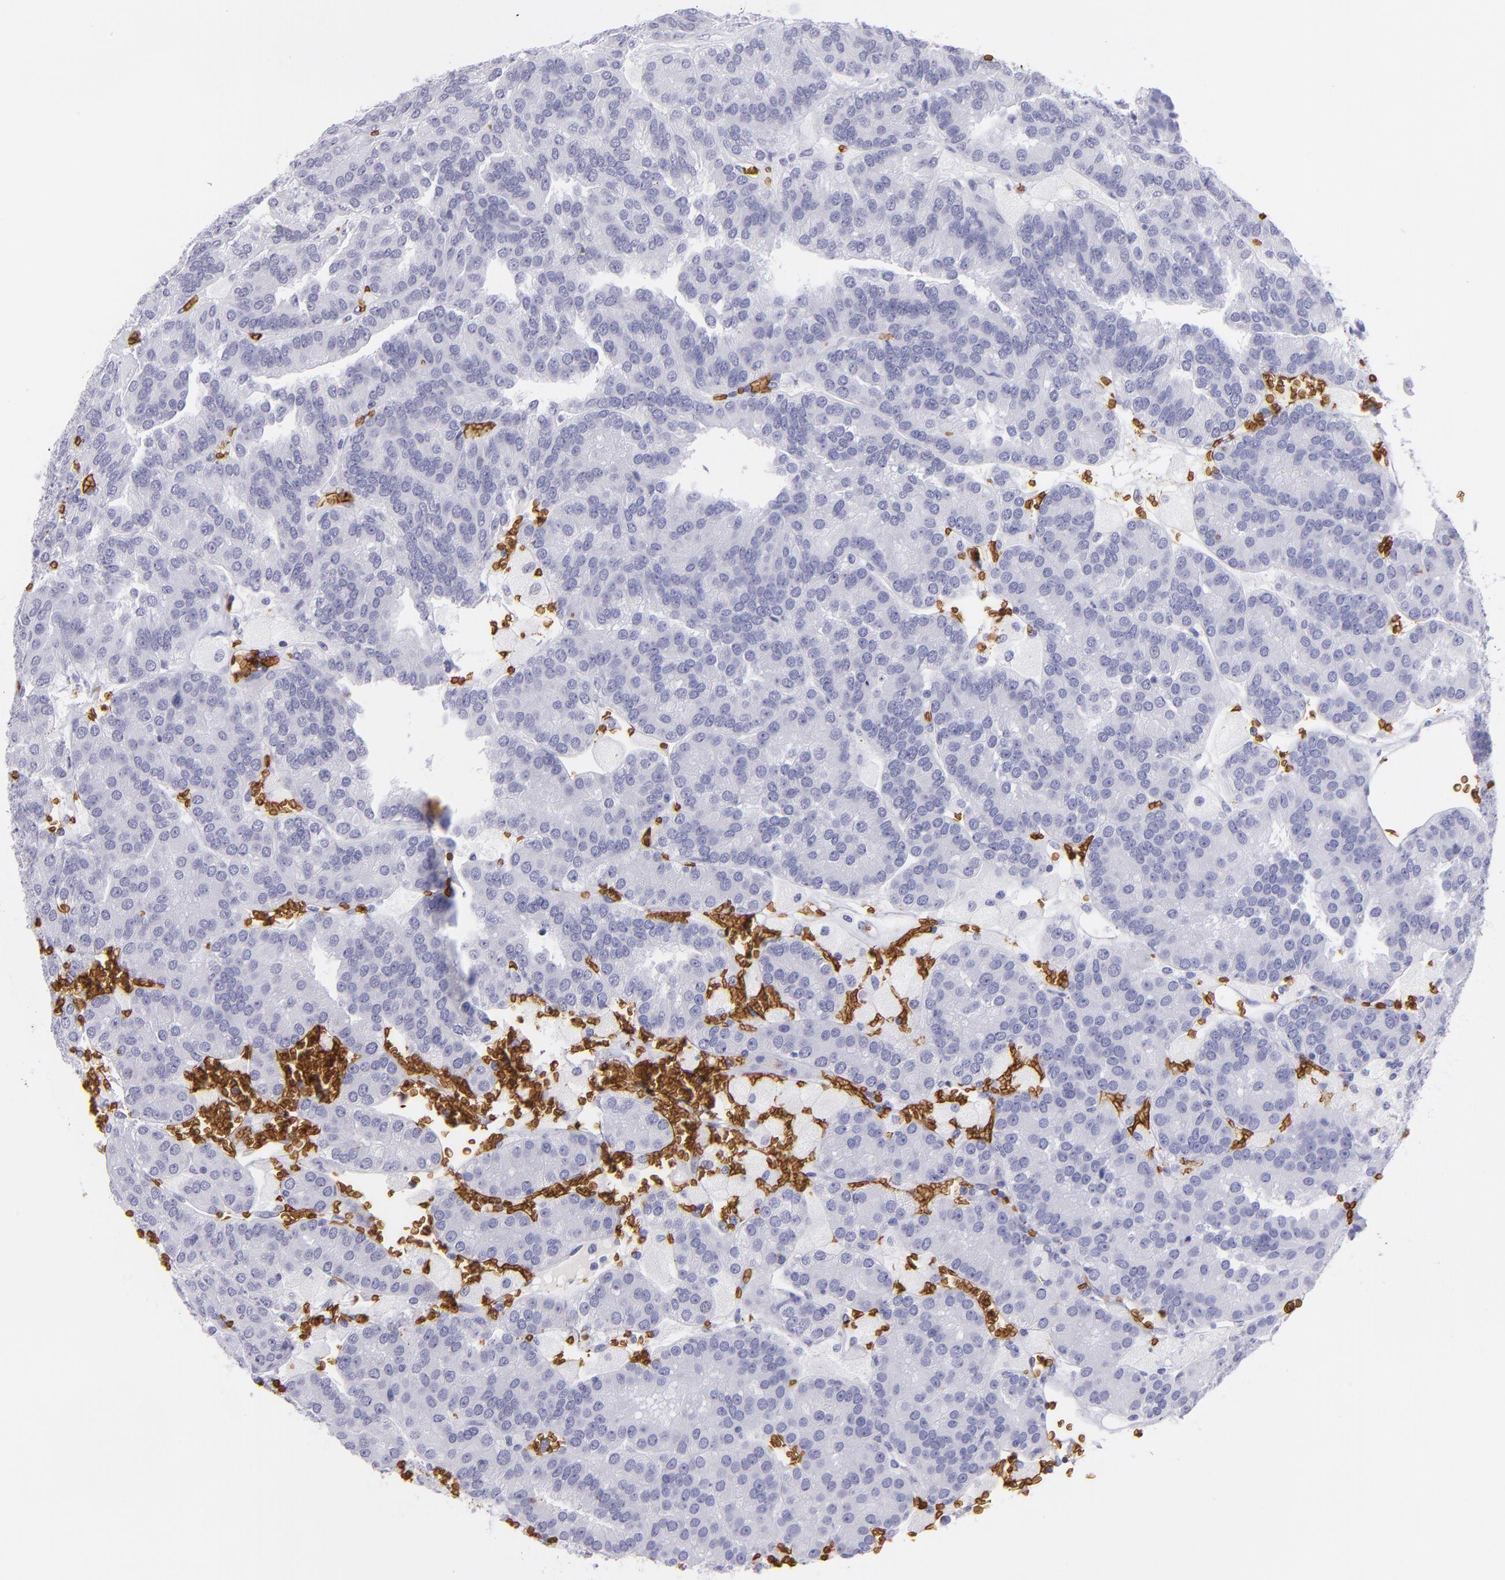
{"staining": {"intensity": "negative", "quantity": "none", "location": "none"}, "tissue": "renal cancer", "cell_type": "Tumor cells", "image_type": "cancer", "snomed": [{"axis": "morphology", "description": "Adenocarcinoma, NOS"}, {"axis": "topography", "description": "Kidney"}], "caption": "Human adenocarcinoma (renal) stained for a protein using IHC demonstrates no positivity in tumor cells.", "gene": "GYPA", "patient": {"sex": "male", "age": 46}}